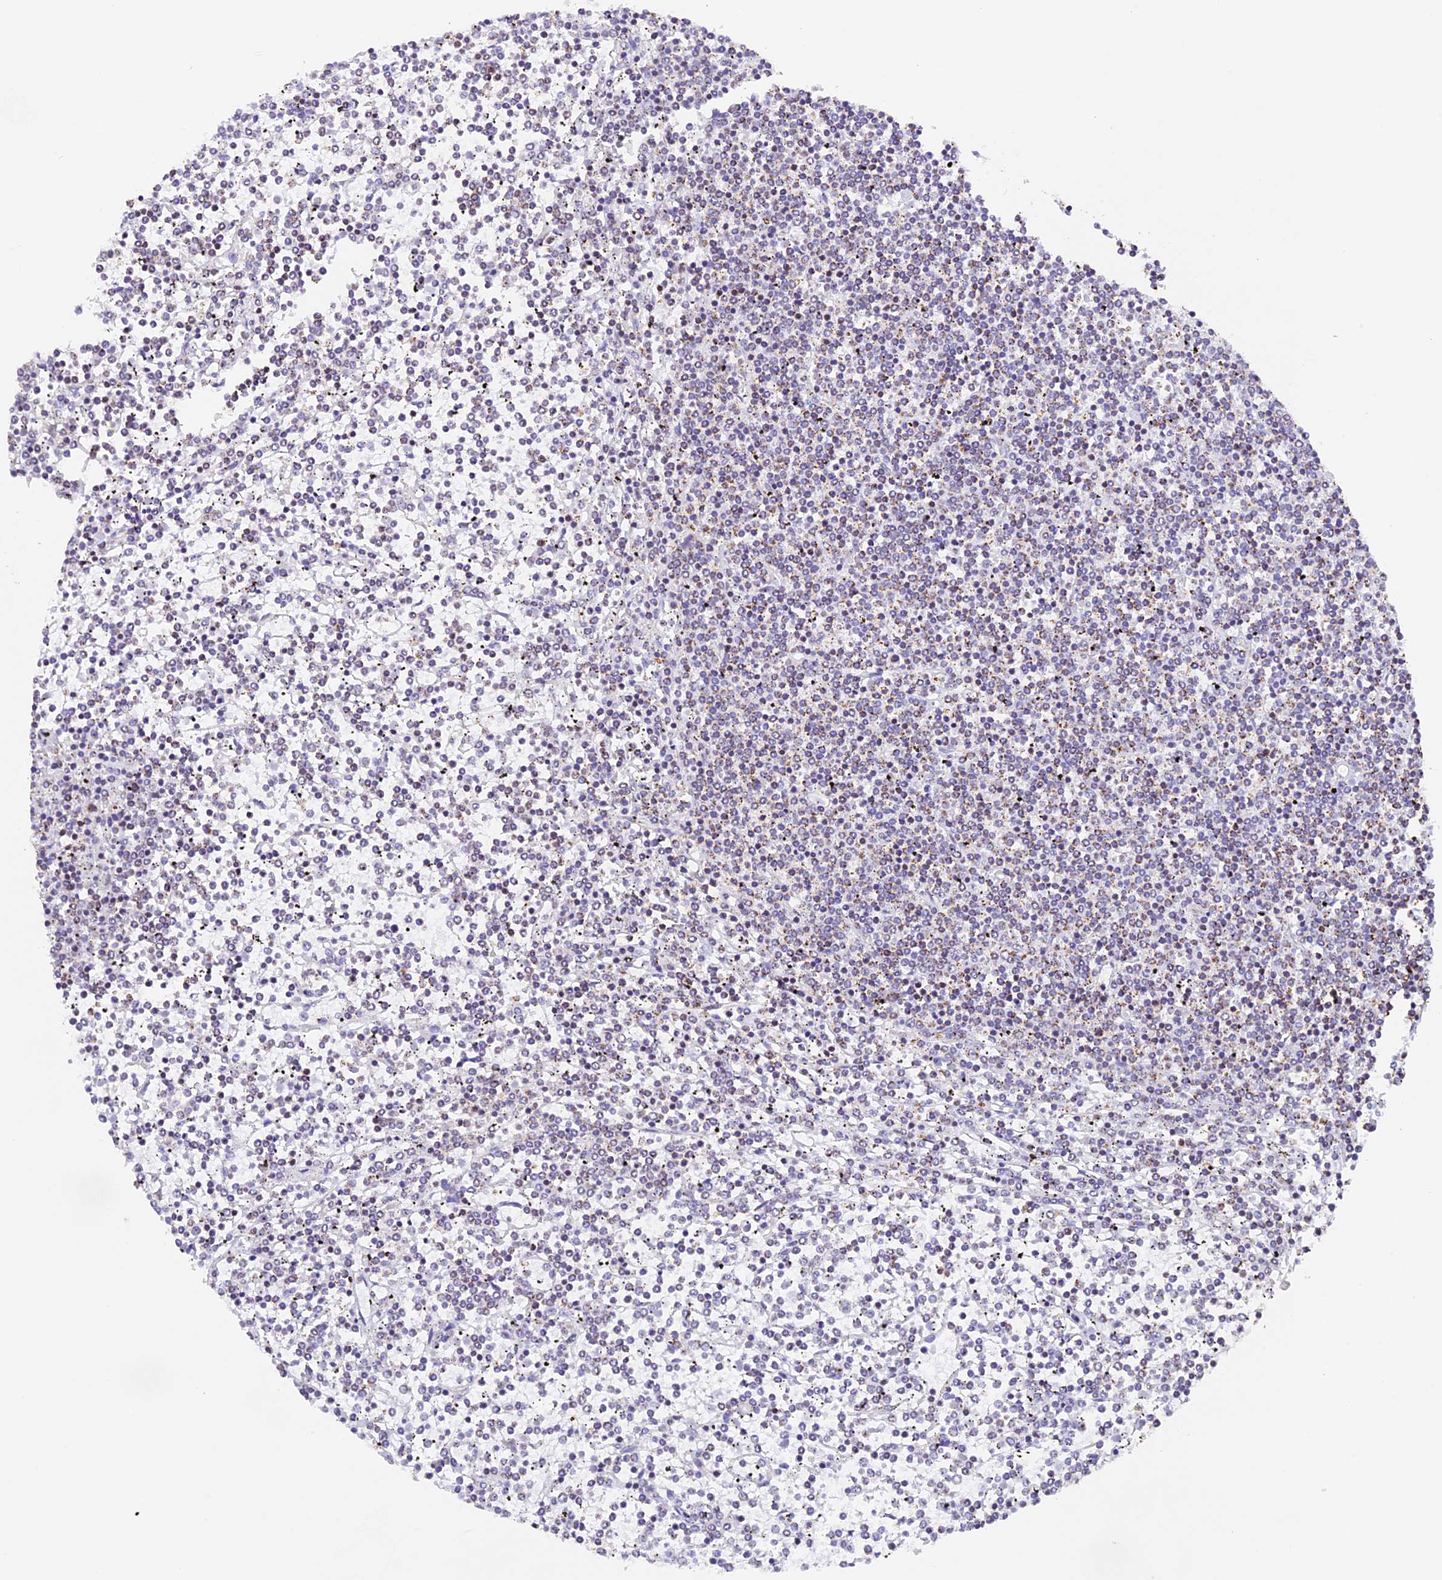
{"staining": {"intensity": "negative", "quantity": "none", "location": "none"}, "tissue": "lymphoma", "cell_type": "Tumor cells", "image_type": "cancer", "snomed": [{"axis": "morphology", "description": "Malignant lymphoma, non-Hodgkin's type, Low grade"}, {"axis": "topography", "description": "Spleen"}], "caption": "Lymphoma was stained to show a protein in brown. There is no significant positivity in tumor cells. (Immunohistochemistry (ihc), brightfield microscopy, high magnification).", "gene": "TFAM", "patient": {"sex": "female", "age": 19}}